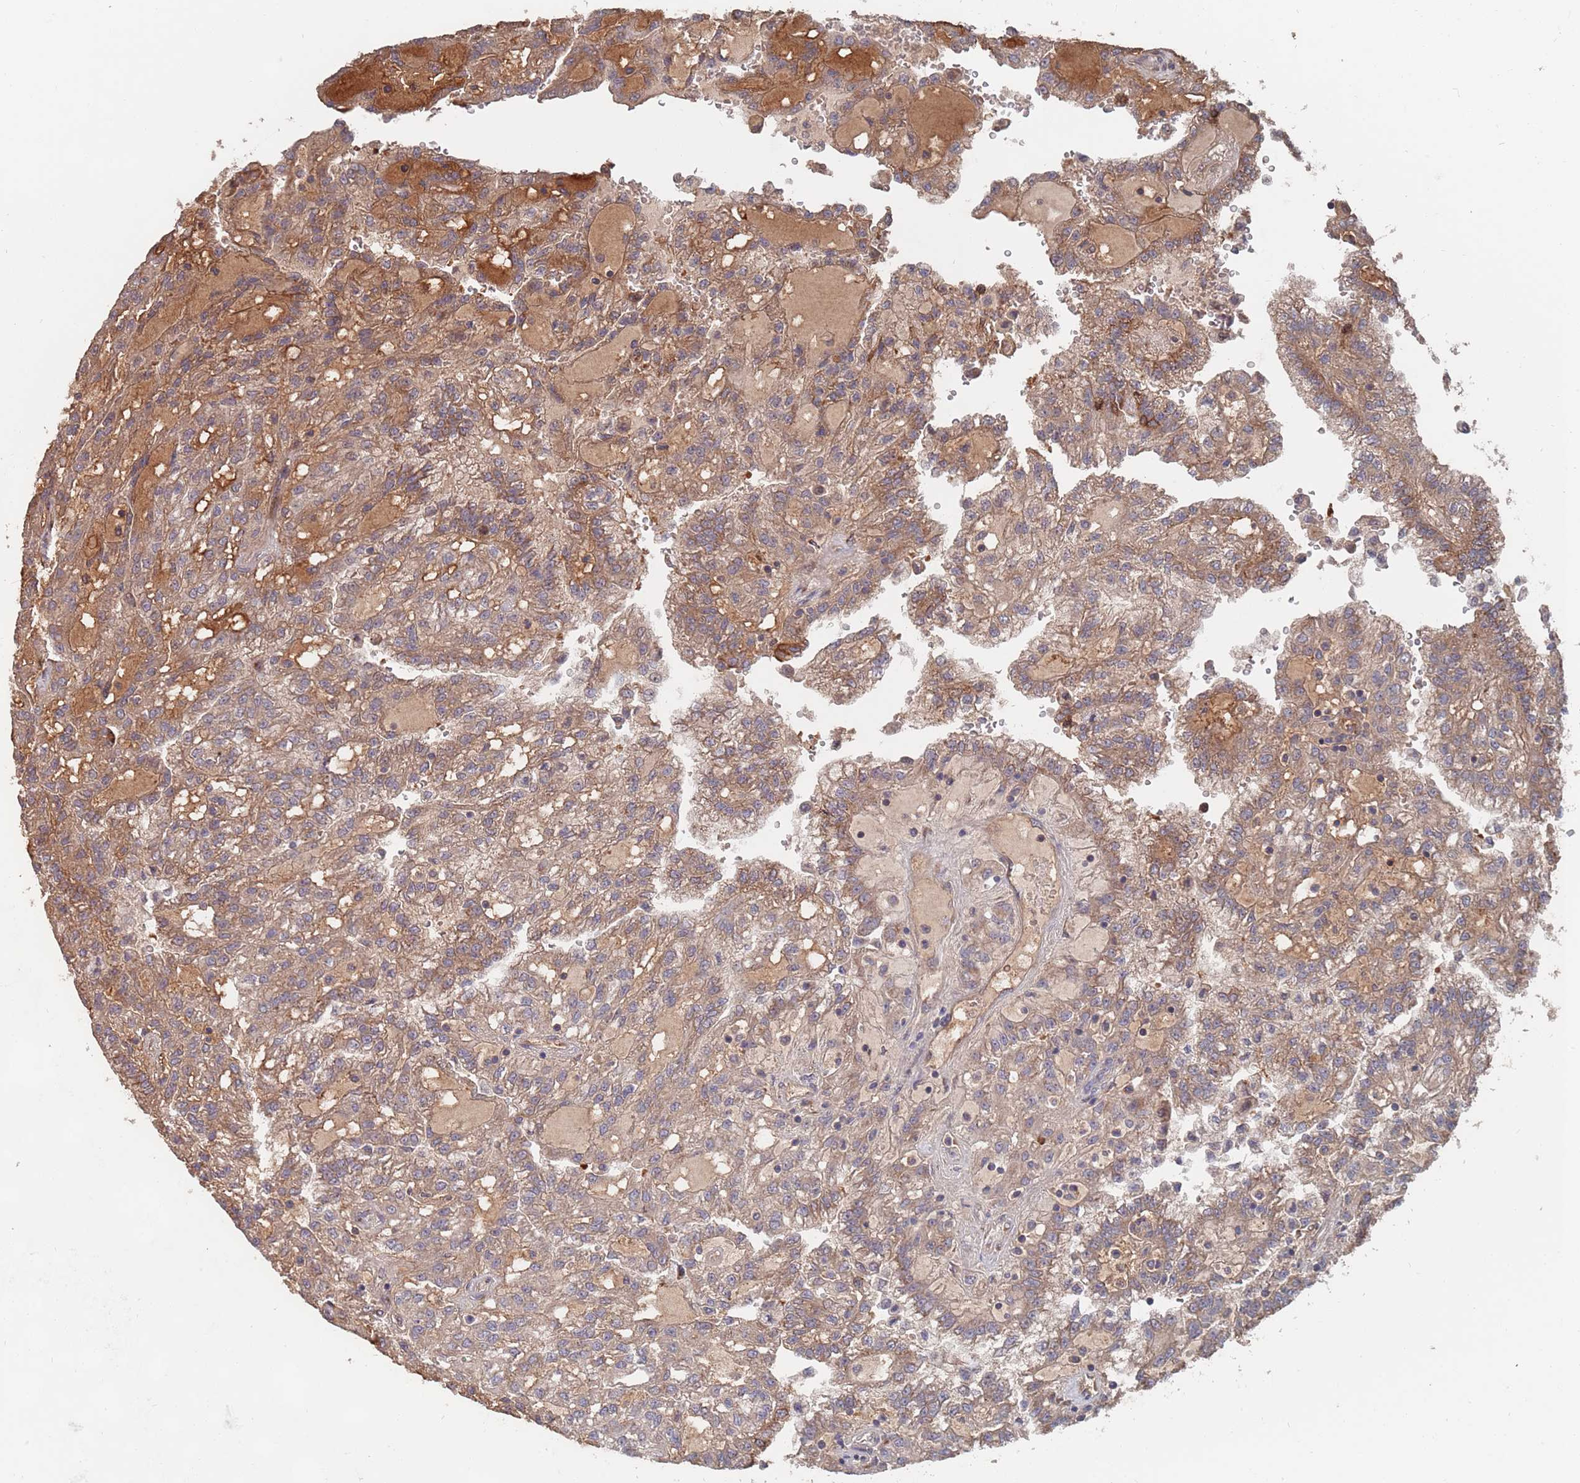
{"staining": {"intensity": "weak", "quantity": ">75%", "location": "cytoplasmic/membranous"}, "tissue": "renal cancer", "cell_type": "Tumor cells", "image_type": "cancer", "snomed": [{"axis": "morphology", "description": "Adenocarcinoma, NOS"}, {"axis": "topography", "description": "Kidney"}], "caption": "Protein staining by IHC displays weak cytoplasmic/membranous staining in about >75% of tumor cells in renal adenocarcinoma.", "gene": "UNC45A", "patient": {"sex": "male", "age": 63}}